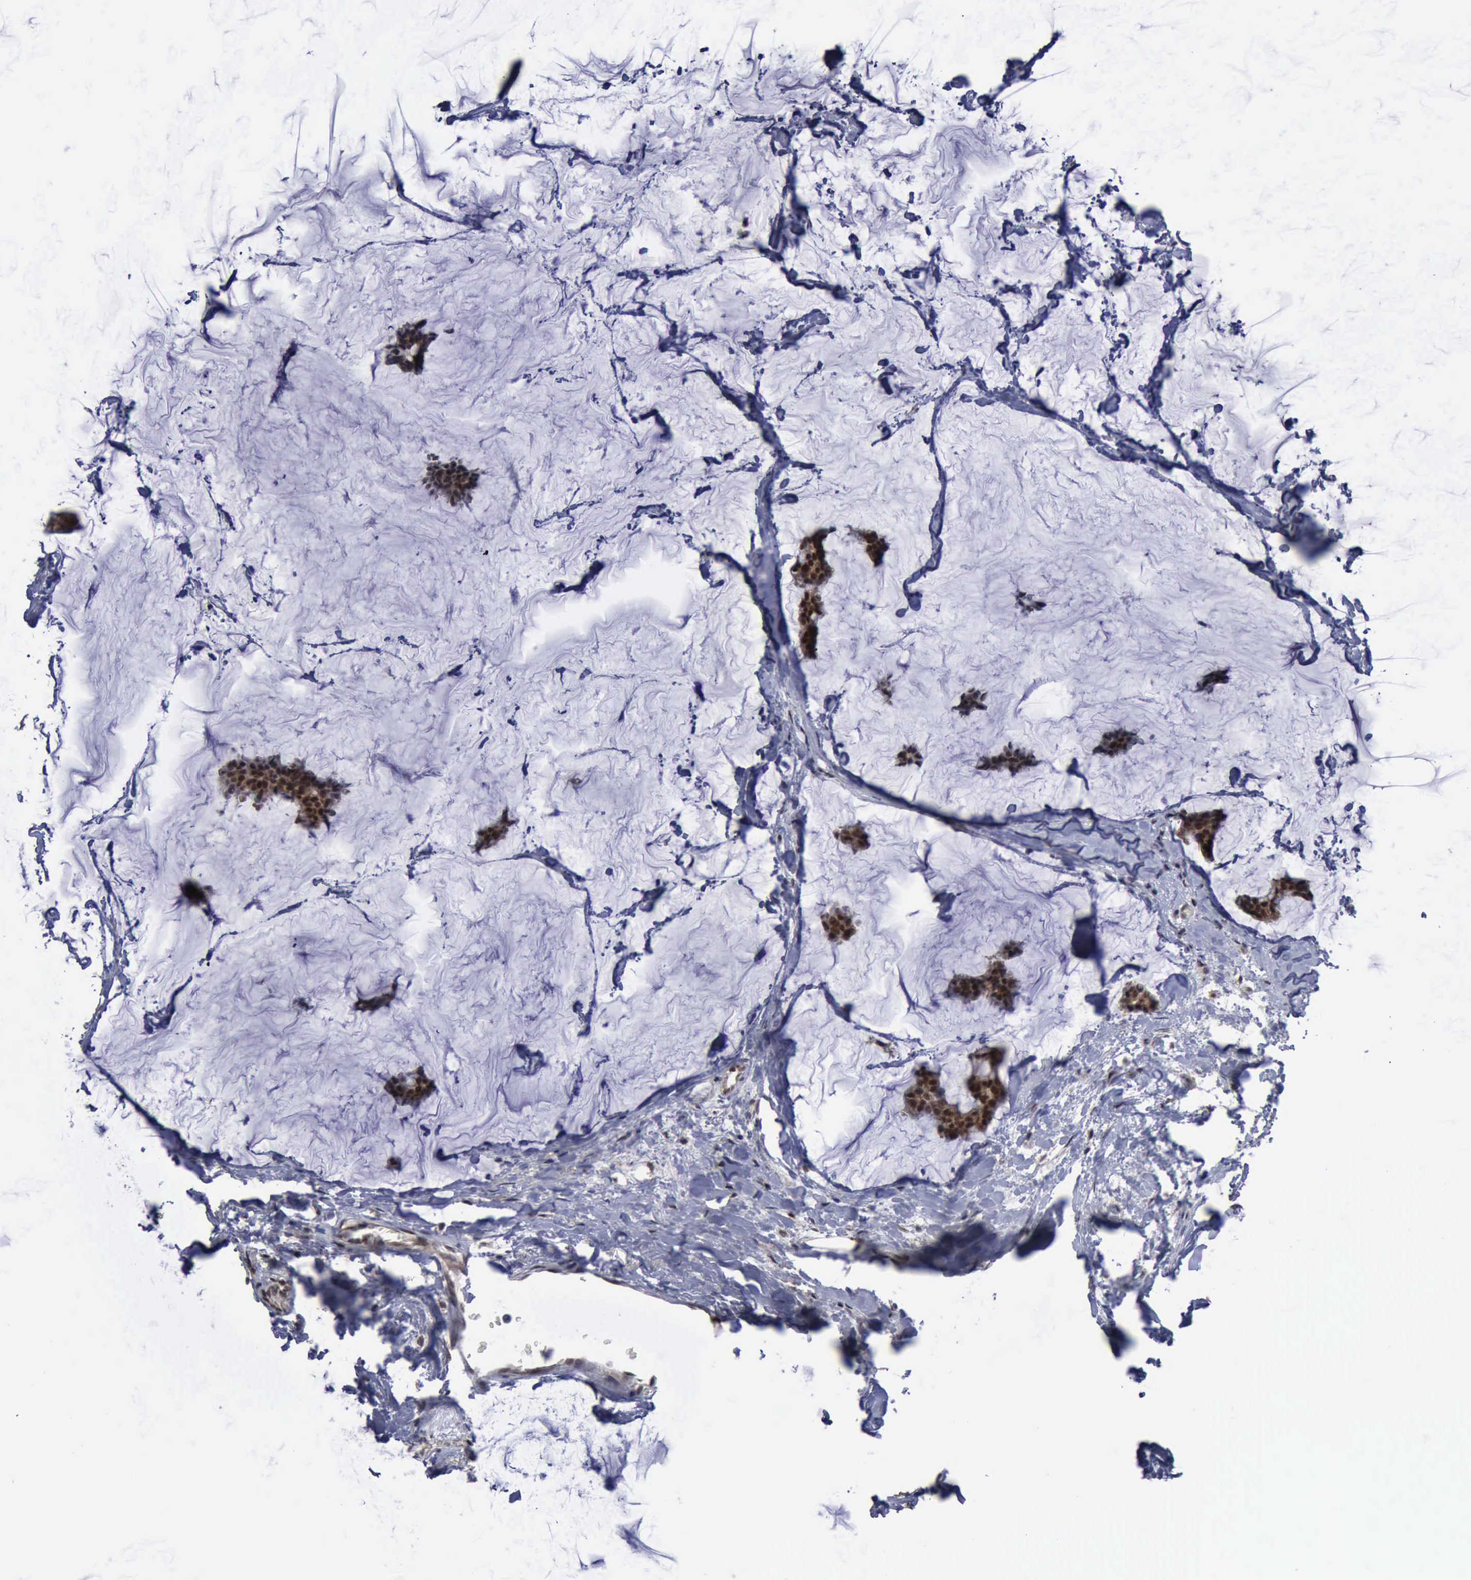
{"staining": {"intensity": "moderate", "quantity": ">75%", "location": "cytoplasmic/membranous,nuclear"}, "tissue": "breast cancer", "cell_type": "Tumor cells", "image_type": "cancer", "snomed": [{"axis": "morphology", "description": "Duct carcinoma"}, {"axis": "topography", "description": "Breast"}], "caption": "Moderate cytoplasmic/membranous and nuclear protein positivity is seen in about >75% of tumor cells in breast invasive ductal carcinoma. The staining was performed using DAB to visualize the protein expression in brown, while the nuclei were stained in blue with hematoxylin (Magnification: 20x).", "gene": "RTCB", "patient": {"sex": "female", "age": 93}}